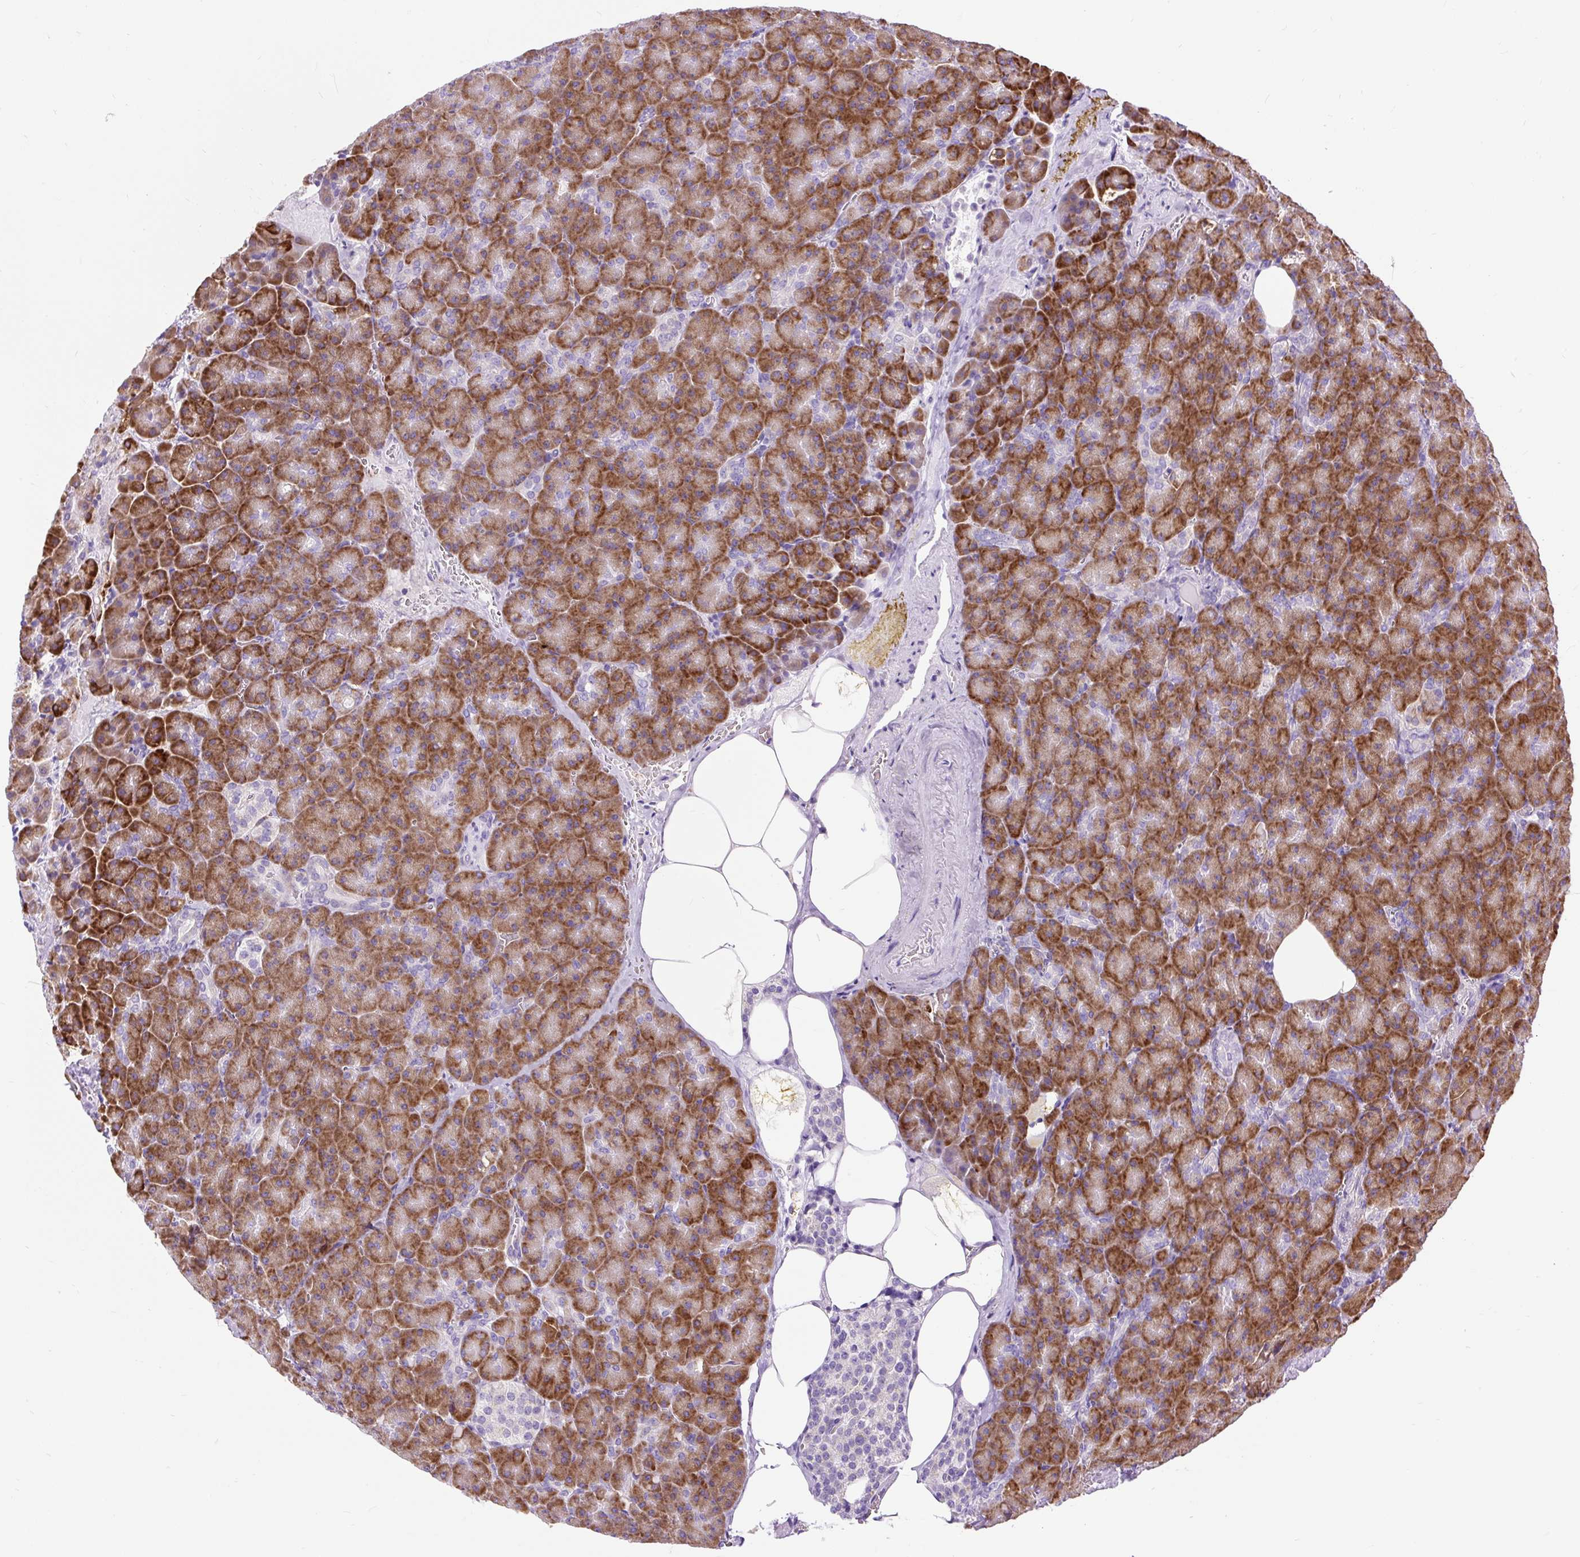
{"staining": {"intensity": "strong", "quantity": ">75%", "location": "cytoplasmic/membranous"}, "tissue": "pancreas", "cell_type": "Exocrine glandular cells", "image_type": "normal", "snomed": [{"axis": "morphology", "description": "Normal tissue, NOS"}, {"axis": "topography", "description": "Pancreas"}], "caption": "IHC histopathology image of unremarkable human pancreas stained for a protein (brown), which demonstrates high levels of strong cytoplasmic/membranous expression in approximately >75% of exocrine glandular cells.", "gene": "DDOST", "patient": {"sex": "female", "age": 74}}